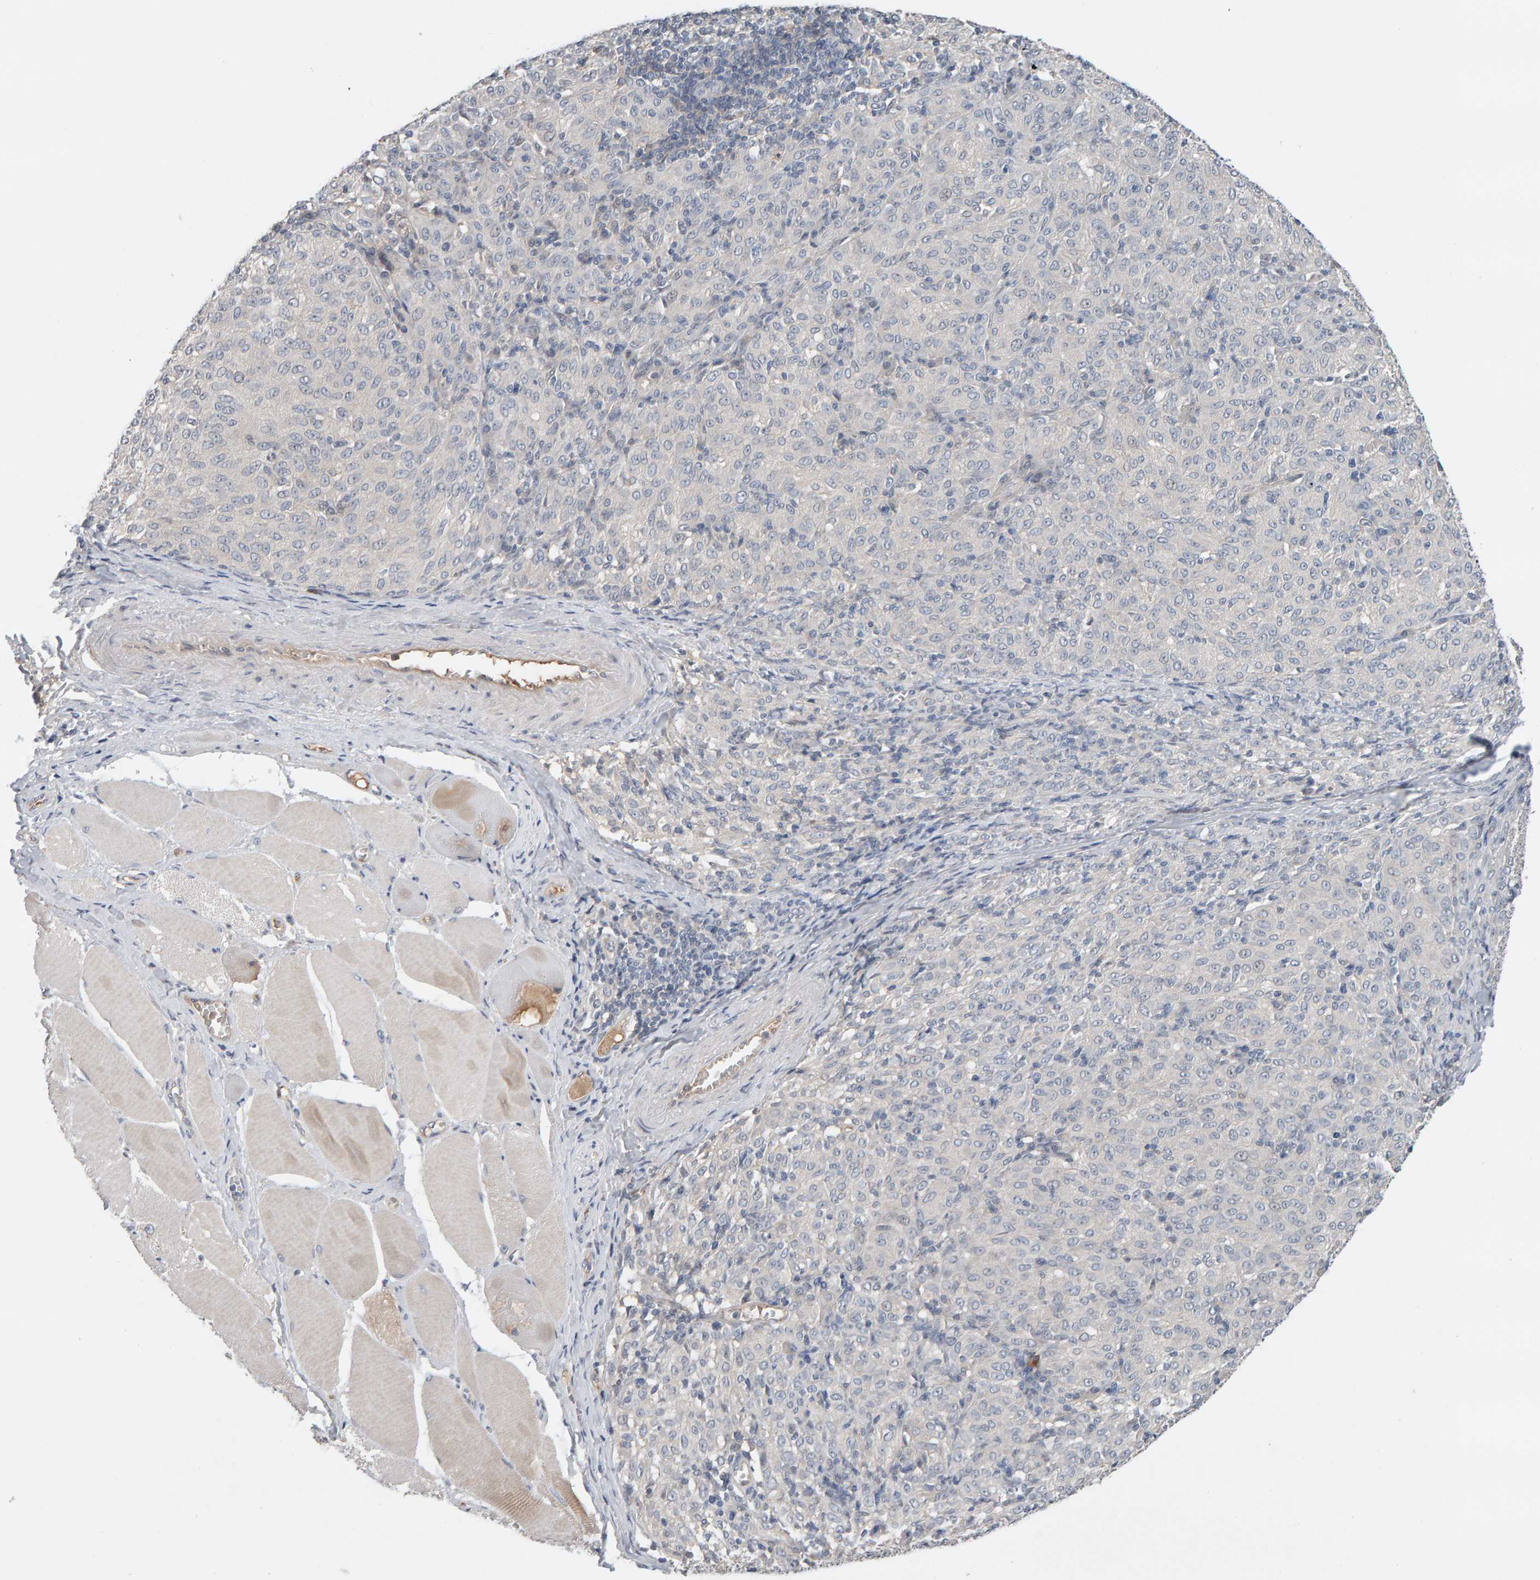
{"staining": {"intensity": "negative", "quantity": "none", "location": "none"}, "tissue": "melanoma", "cell_type": "Tumor cells", "image_type": "cancer", "snomed": [{"axis": "morphology", "description": "Malignant melanoma, NOS"}, {"axis": "topography", "description": "Skin"}], "caption": "DAB (3,3'-diaminobenzidine) immunohistochemical staining of human melanoma exhibits no significant positivity in tumor cells.", "gene": "GFUS", "patient": {"sex": "female", "age": 72}}